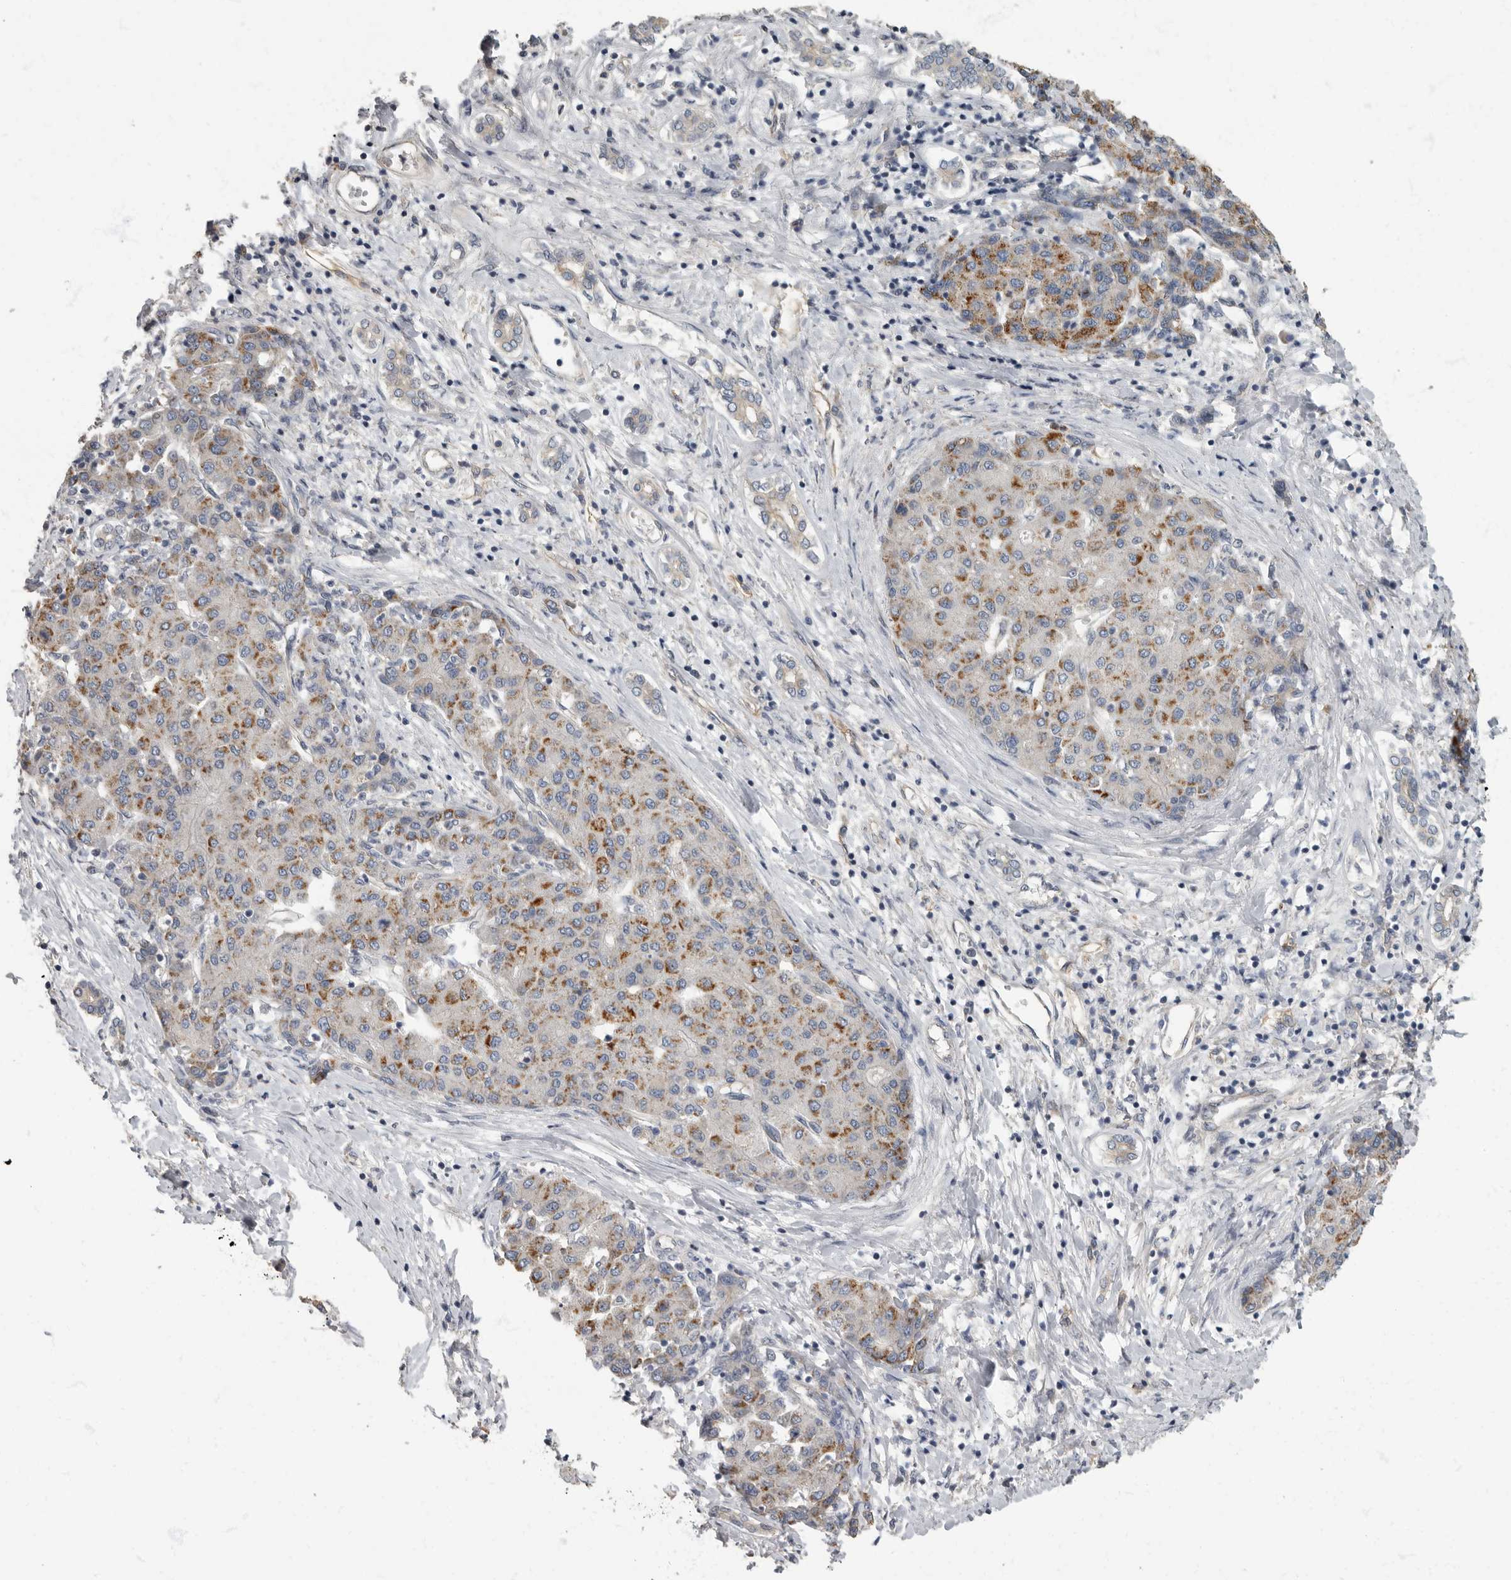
{"staining": {"intensity": "strong", "quantity": "25%-75%", "location": "cytoplasmic/membranous"}, "tissue": "liver cancer", "cell_type": "Tumor cells", "image_type": "cancer", "snomed": [{"axis": "morphology", "description": "Carcinoma, Hepatocellular, NOS"}, {"axis": "topography", "description": "Liver"}], "caption": "High-power microscopy captured an immunohistochemistry micrograph of liver hepatocellular carcinoma, revealing strong cytoplasmic/membranous positivity in about 25%-75% of tumor cells.", "gene": "PDK1", "patient": {"sex": "male", "age": 65}}